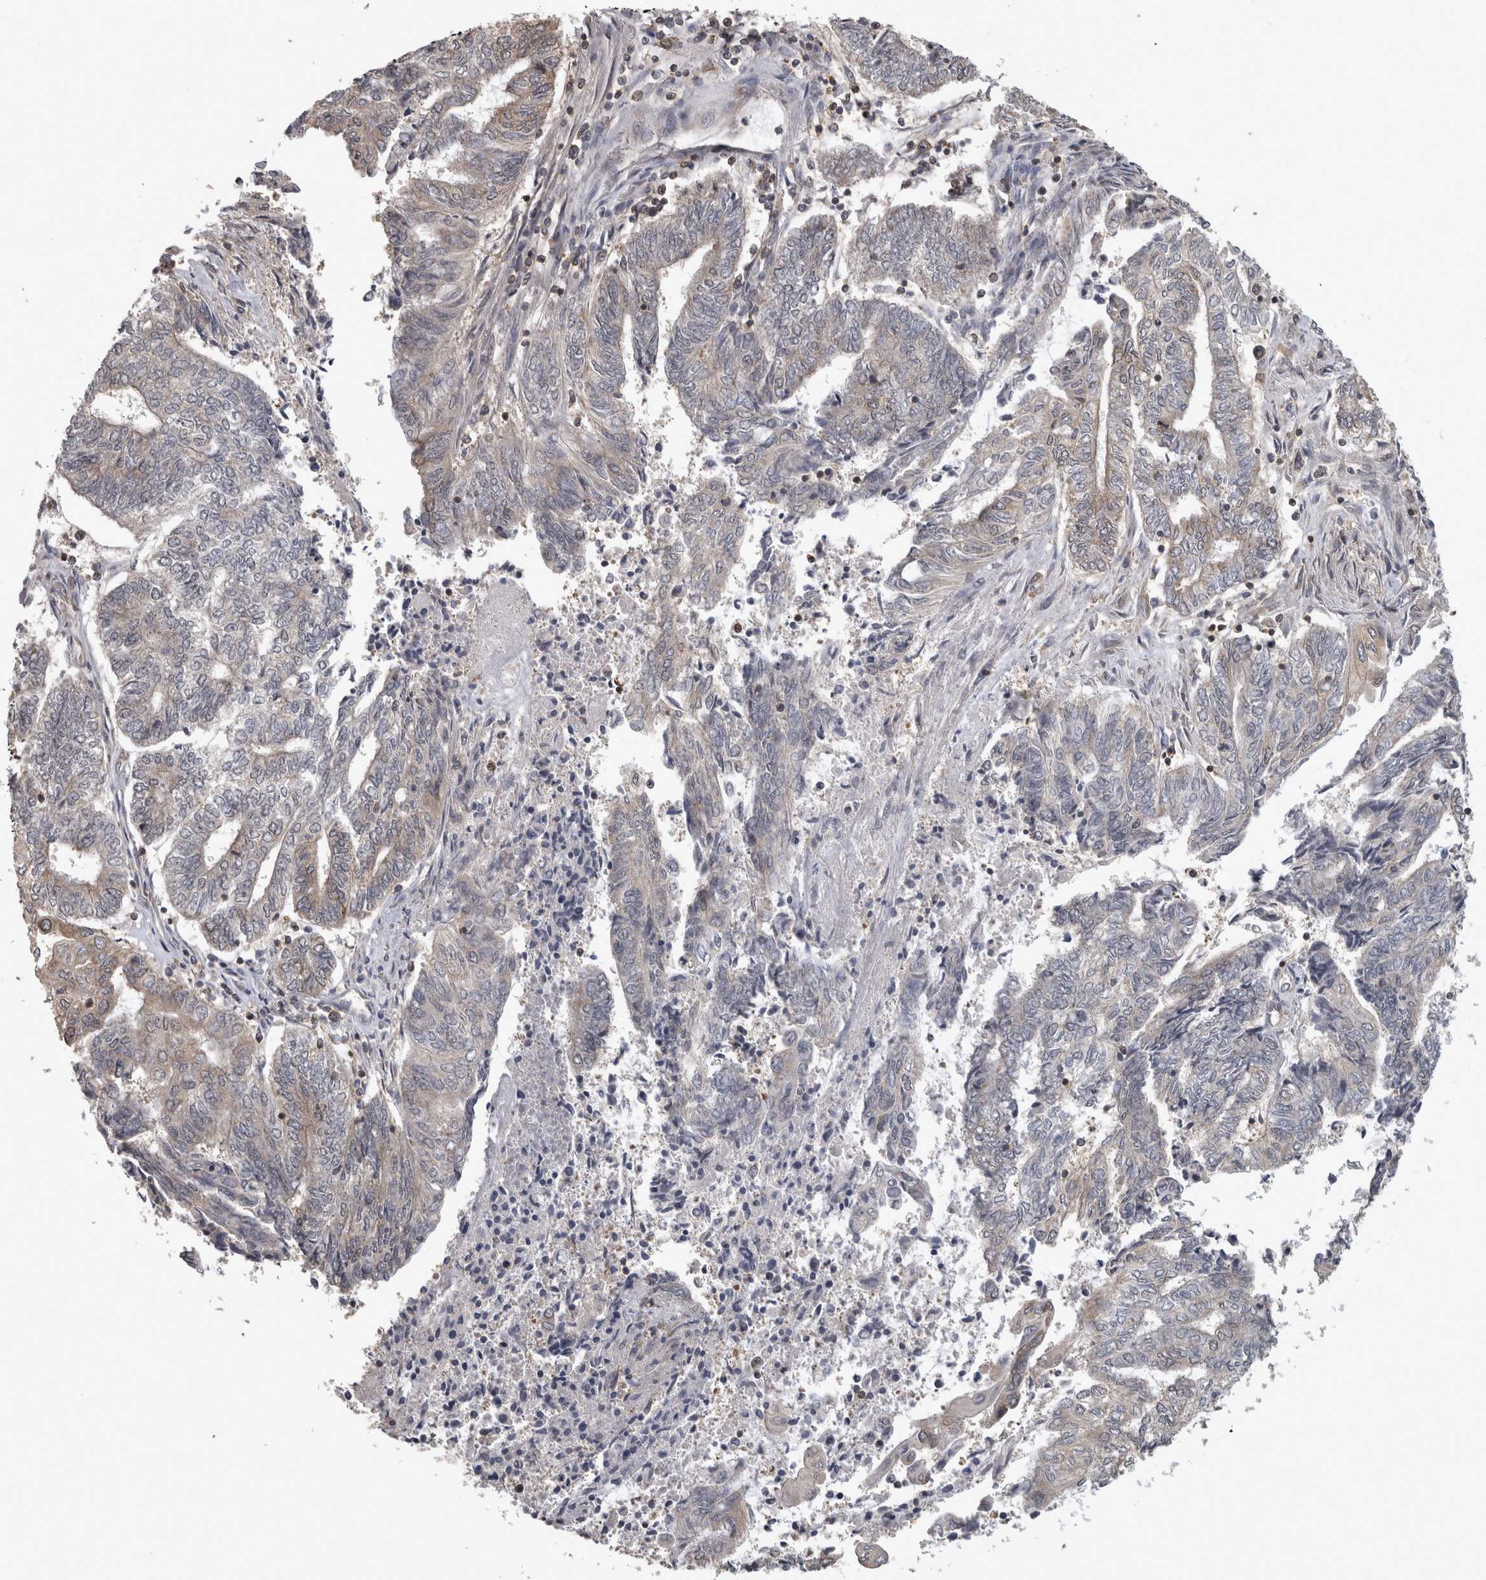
{"staining": {"intensity": "moderate", "quantity": "<25%", "location": "cytoplasmic/membranous"}, "tissue": "endometrial cancer", "cell_type": "Tumor cells", "image_type": "cancer", "snomed": [{"axis": "morphology", "description": "Adenocarcinoma, NOS"}, {"axis": "topography", "description": "Uterus"}, {"axis": "topography", "description": "Endometrium"}], "caption": "Tumor cells display low levels of moderate cytoplasmic/membranous positivity in approximately <25% of cells in human endometrial cancer.", "gene": "ATXN2", "patient": {"sex": "female", "age": 70}}